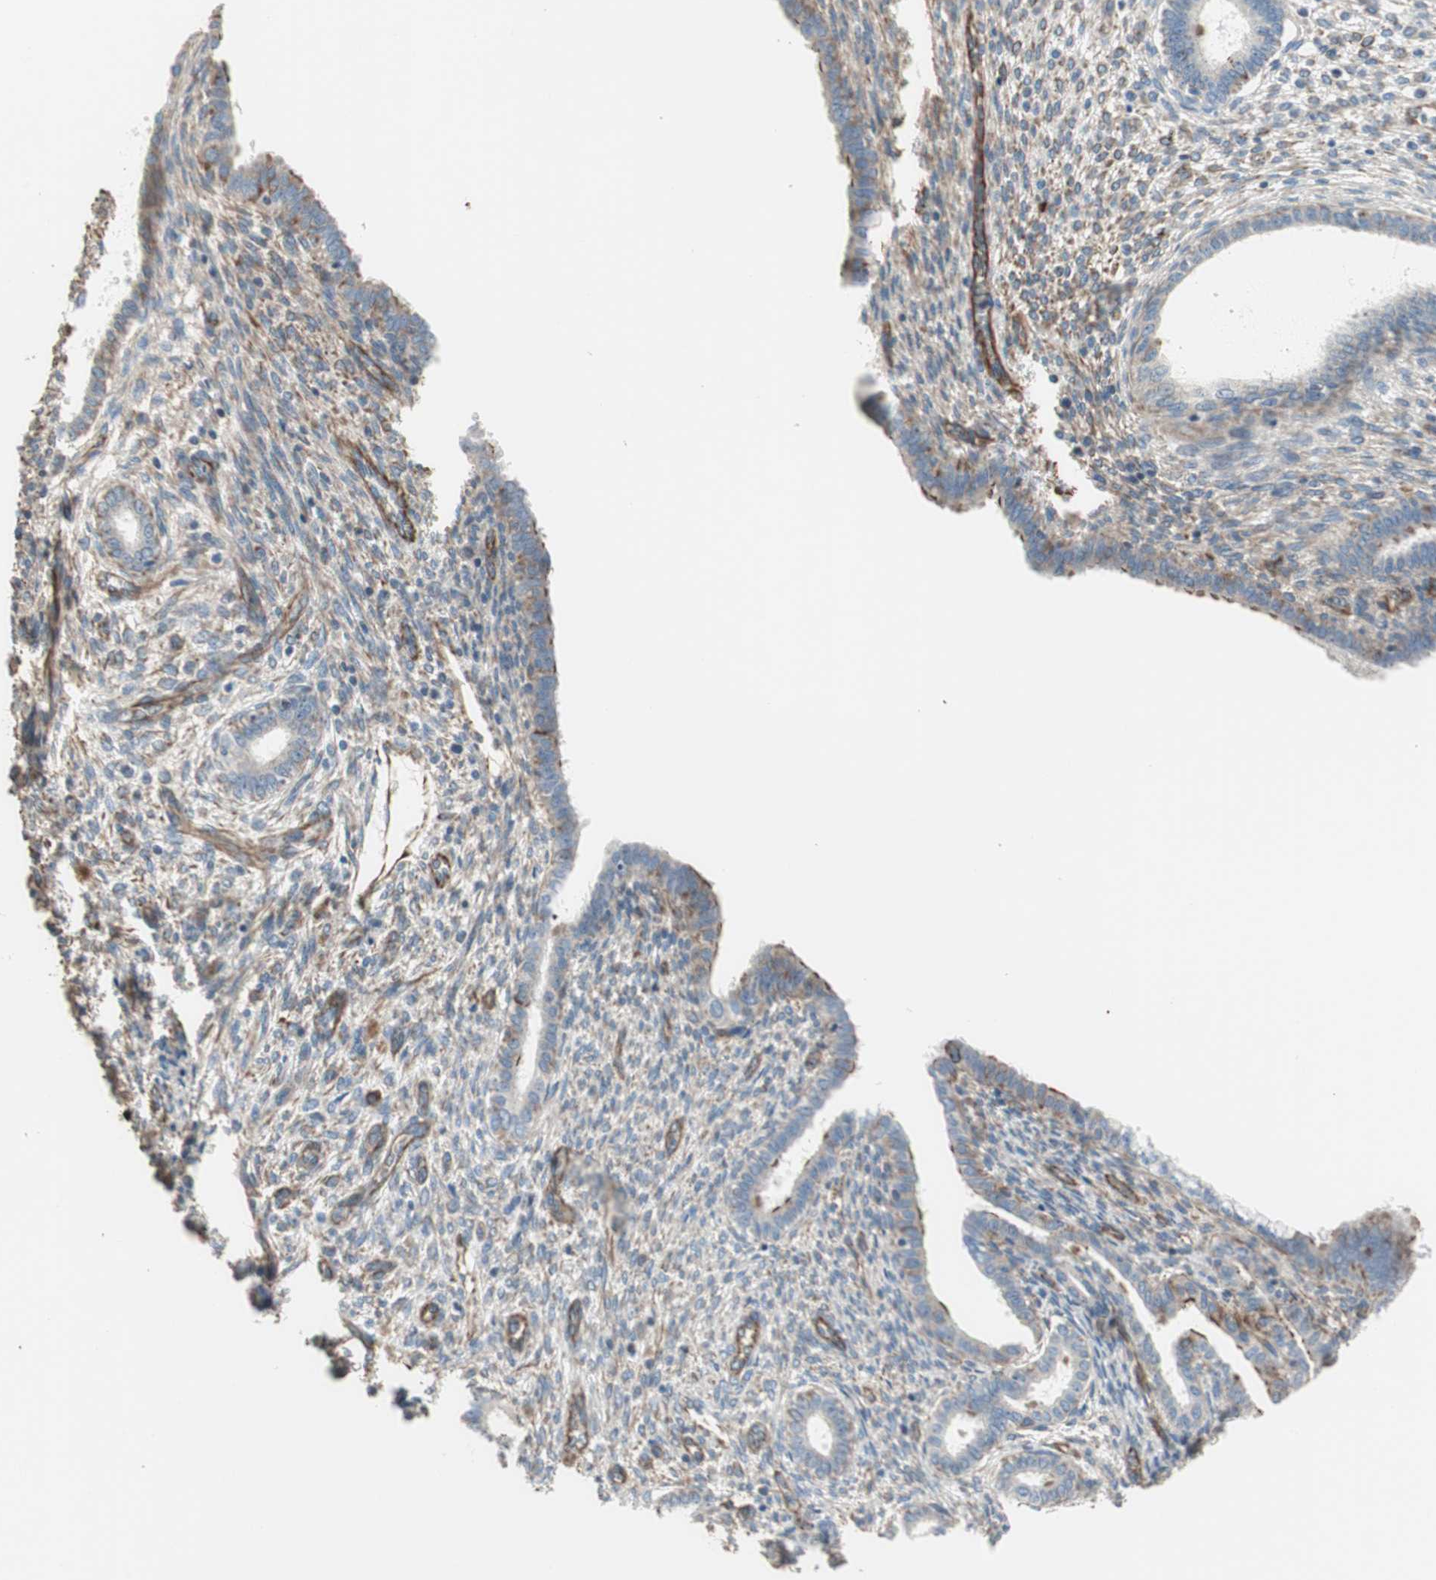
{"staining": {"intensity": "weak", "quantity": "25%-75%", "location": "cytoplasmic/membranous"}, "tissue": "endometrium", "cell_type": "Cells in endometrial stroma", "image_type": "normal", "snomed": [{"axis": "morphology", "description": "Normal tissue, NOS"}, {"axis": "topography", "description": "Endometrium"}], "caption": "The image displays staining of unremarkable endometrium, revealing weak cytoplasmic/membranous protein expression (brown color) within cells in endometrial stroma. (brown staining indicates protein expression, while blue staining denotes nuclei).", "gene": "SRCIN1", "patient": {"sex": "female", "age": 72}}